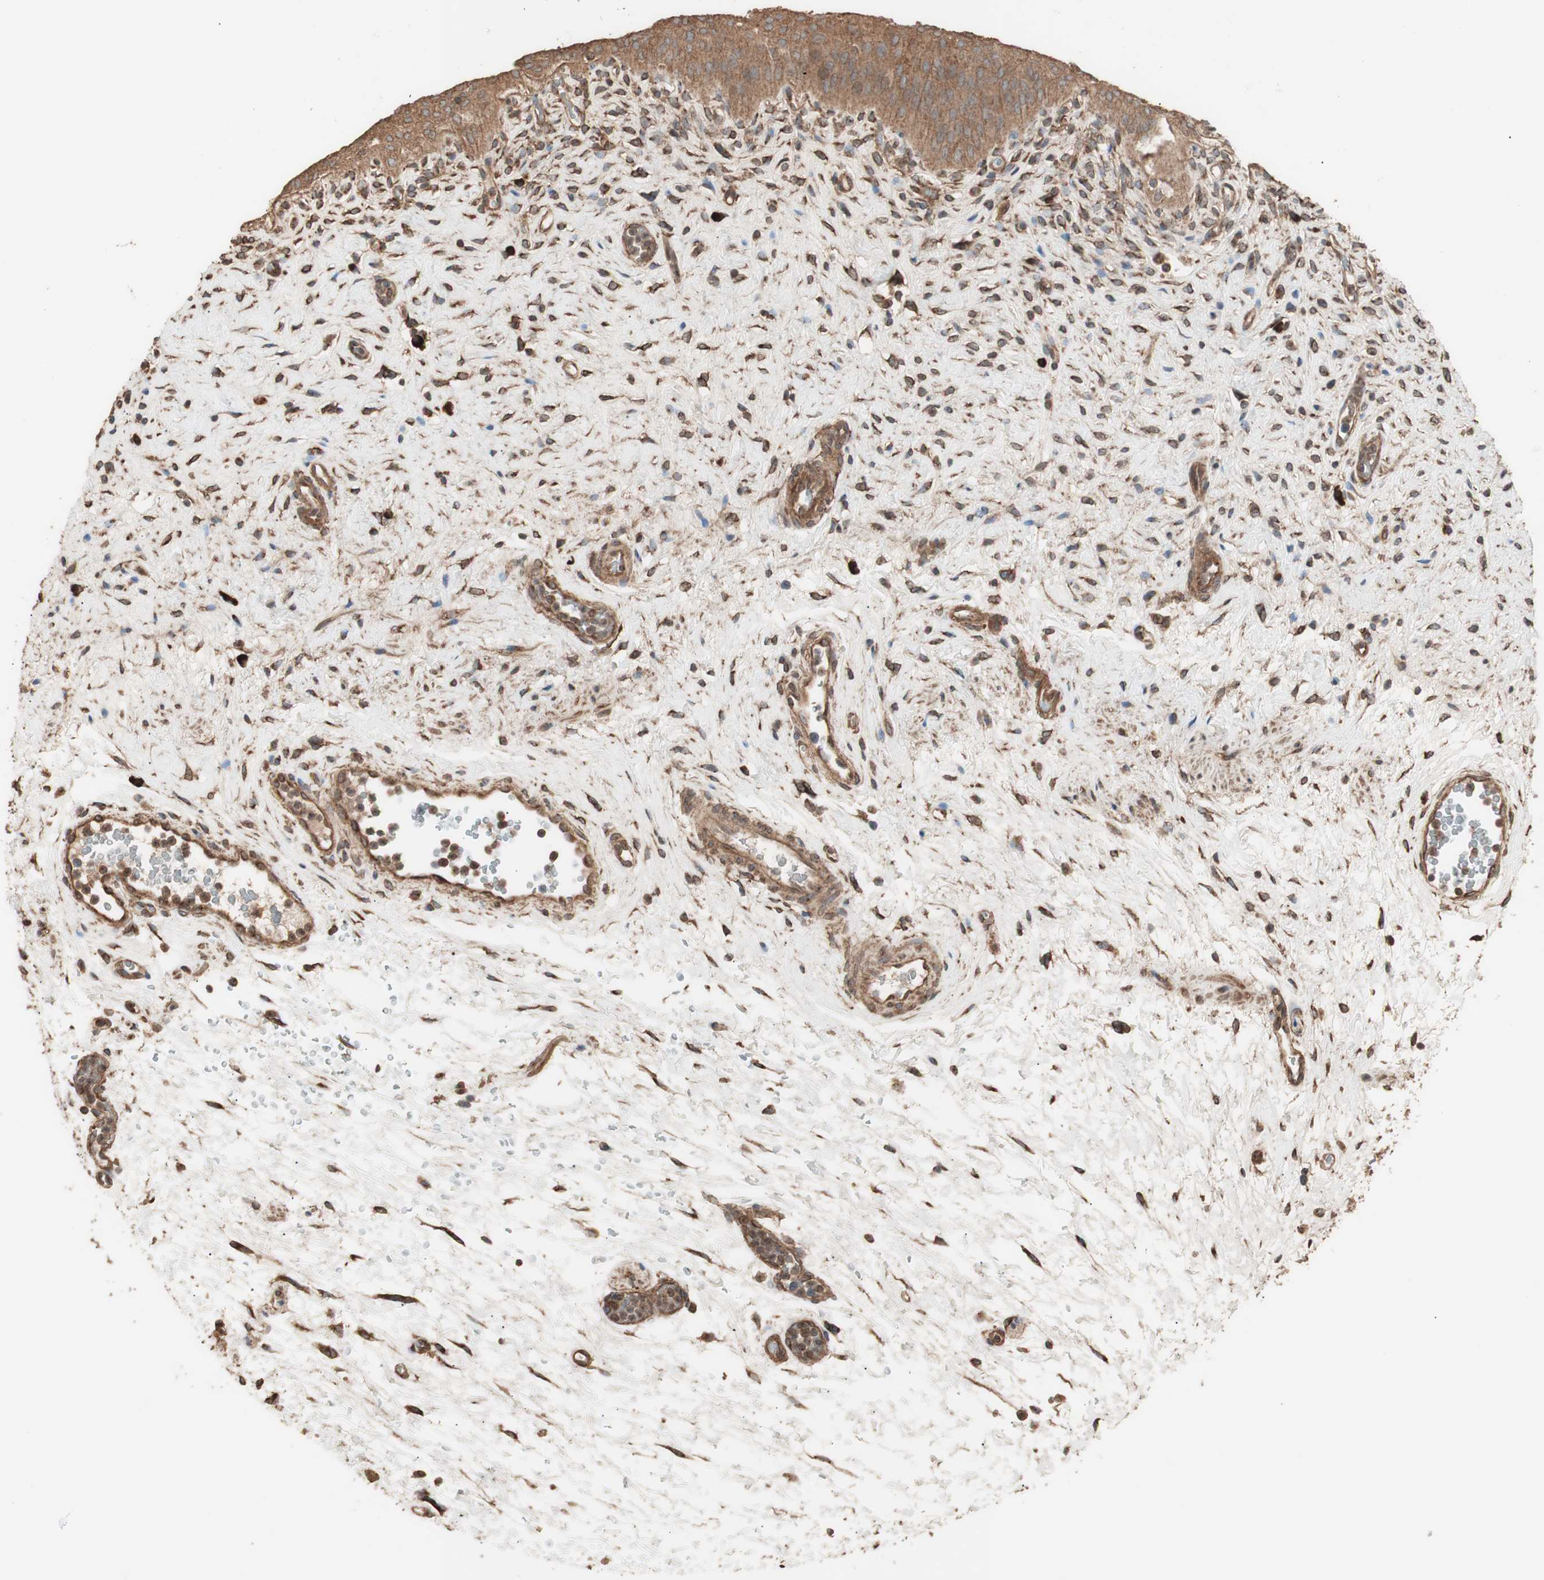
{"staining": {"intensity": "strong", "quantity": ">75%", "location": "cytoplasmic/membranous"}, "tissue": "urinary bladder", "cell_type": "Urothelial cells", "image_type": "normal", "snomed": [{"axis": "morphology", "description": "Normal tissue, NOS"}, {"axis": "morphology", "description": "Urothelial carcinoma, High grade"}, {"axis": "topography", "description": "Urinary bladder"}], "caption": "Immunohistochemistry (IHC) photomicrograph of unremarkable human urinary bladder stained for a protein (brown), which displays high levels of strong cytoplasmic/membranous staining in approximately >75% of urothelial cells.", "gene": "LZTS1", "patient": {"sex": "male", "age": 46}}